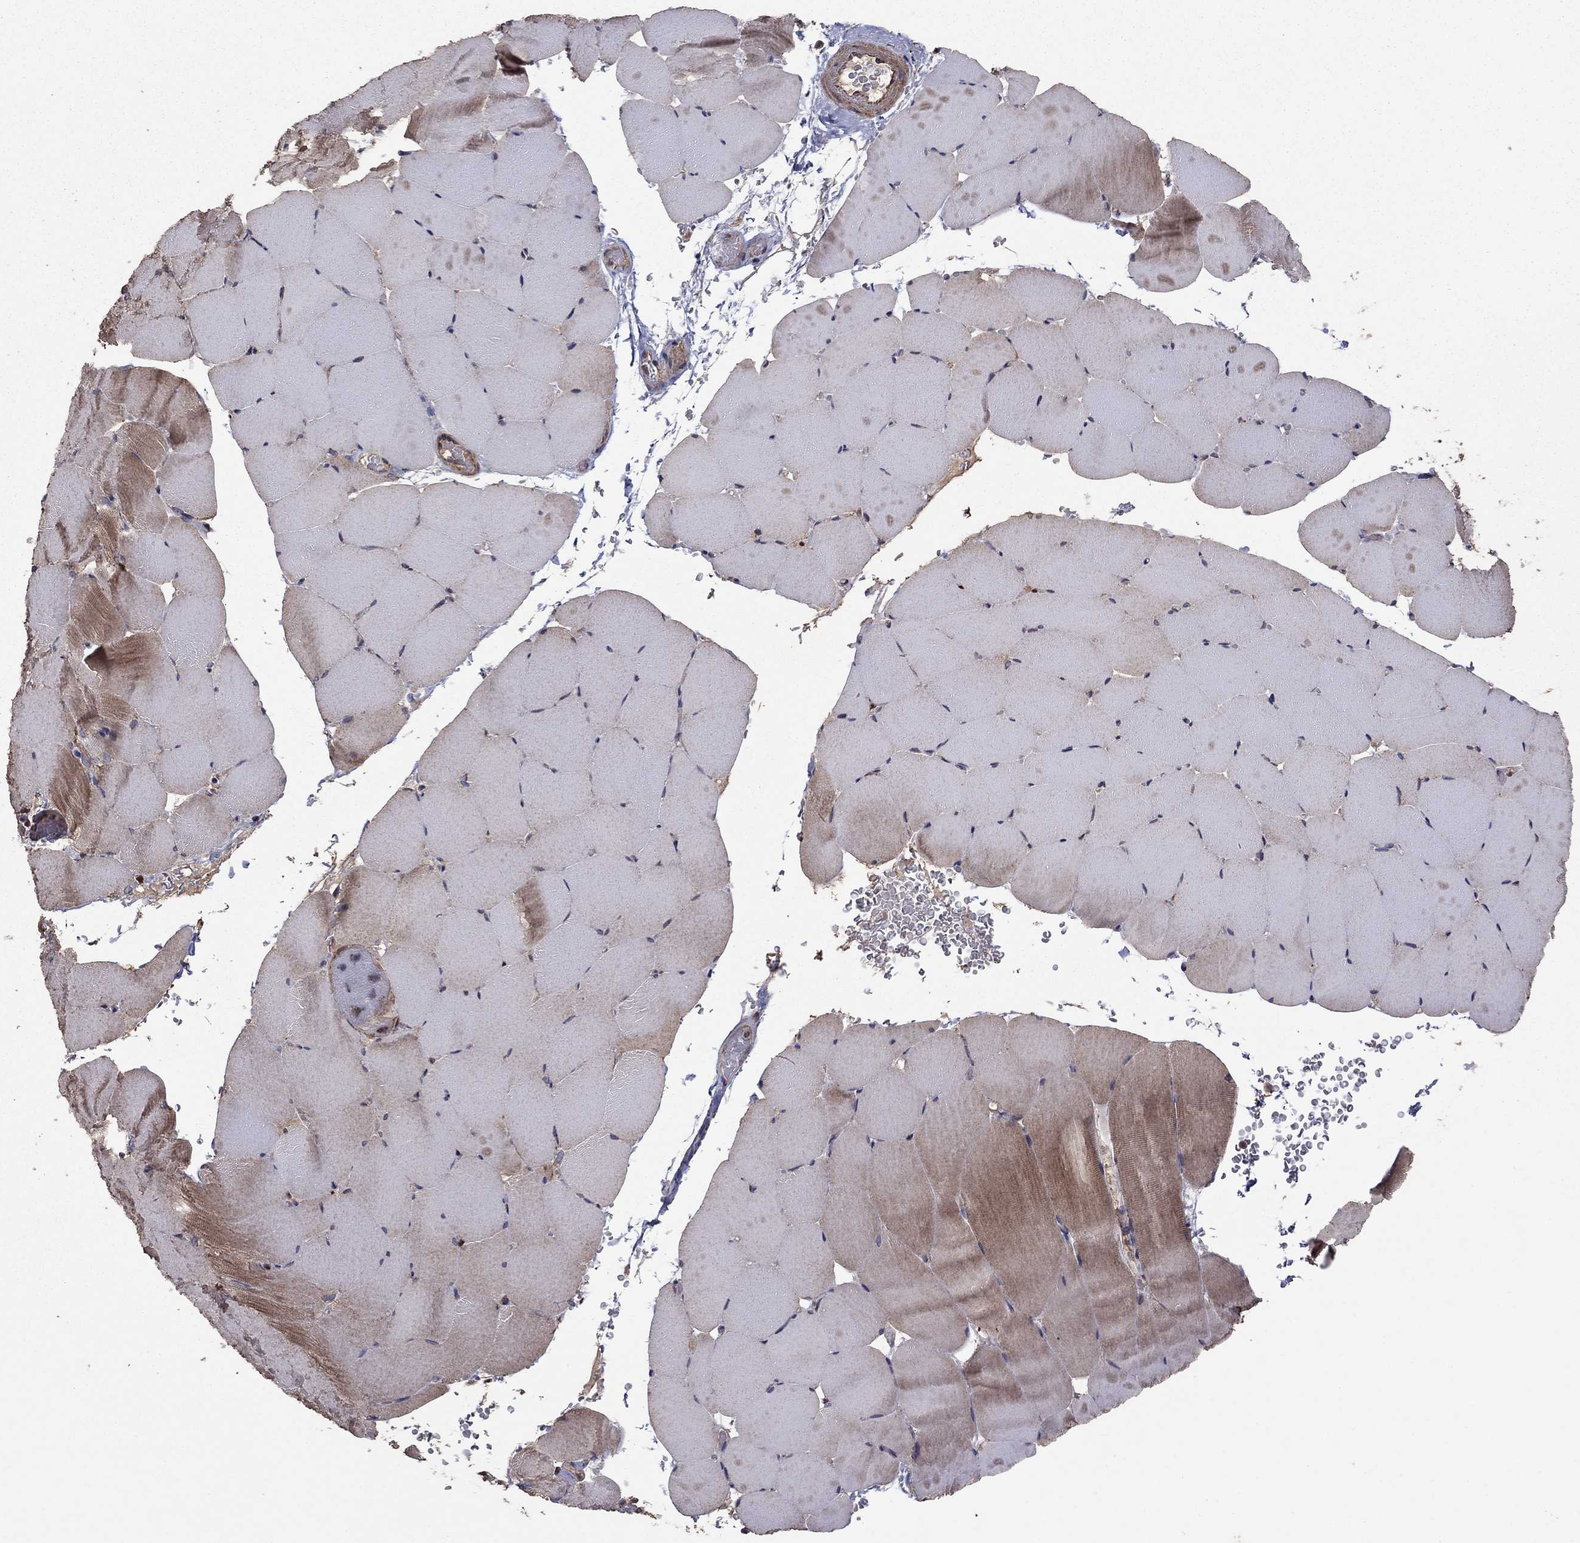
{"staining": {"intensity": "moderate", "quantity": "25%-75%", "location": "cytoplasmic/membranous"}, "tissue": "skeletal muscle", "cell_type": "Myocytes", "image_type": "normal", "snomed": [{"axis": "morphology", "description": "Normal tissue, NOS"}, {"axis": "topography", "description": "Skeletal muscle"}], "caption": "IHC (DAB (3,3'-diaminobenzidine)) staining of benign skeletal muscle reveals moderate cytoplasmic/membranous protein expression in approximately 25%-75% of myocytes.", "gene": "FLT4", "patient": {"sex": "female", "age": 37}}